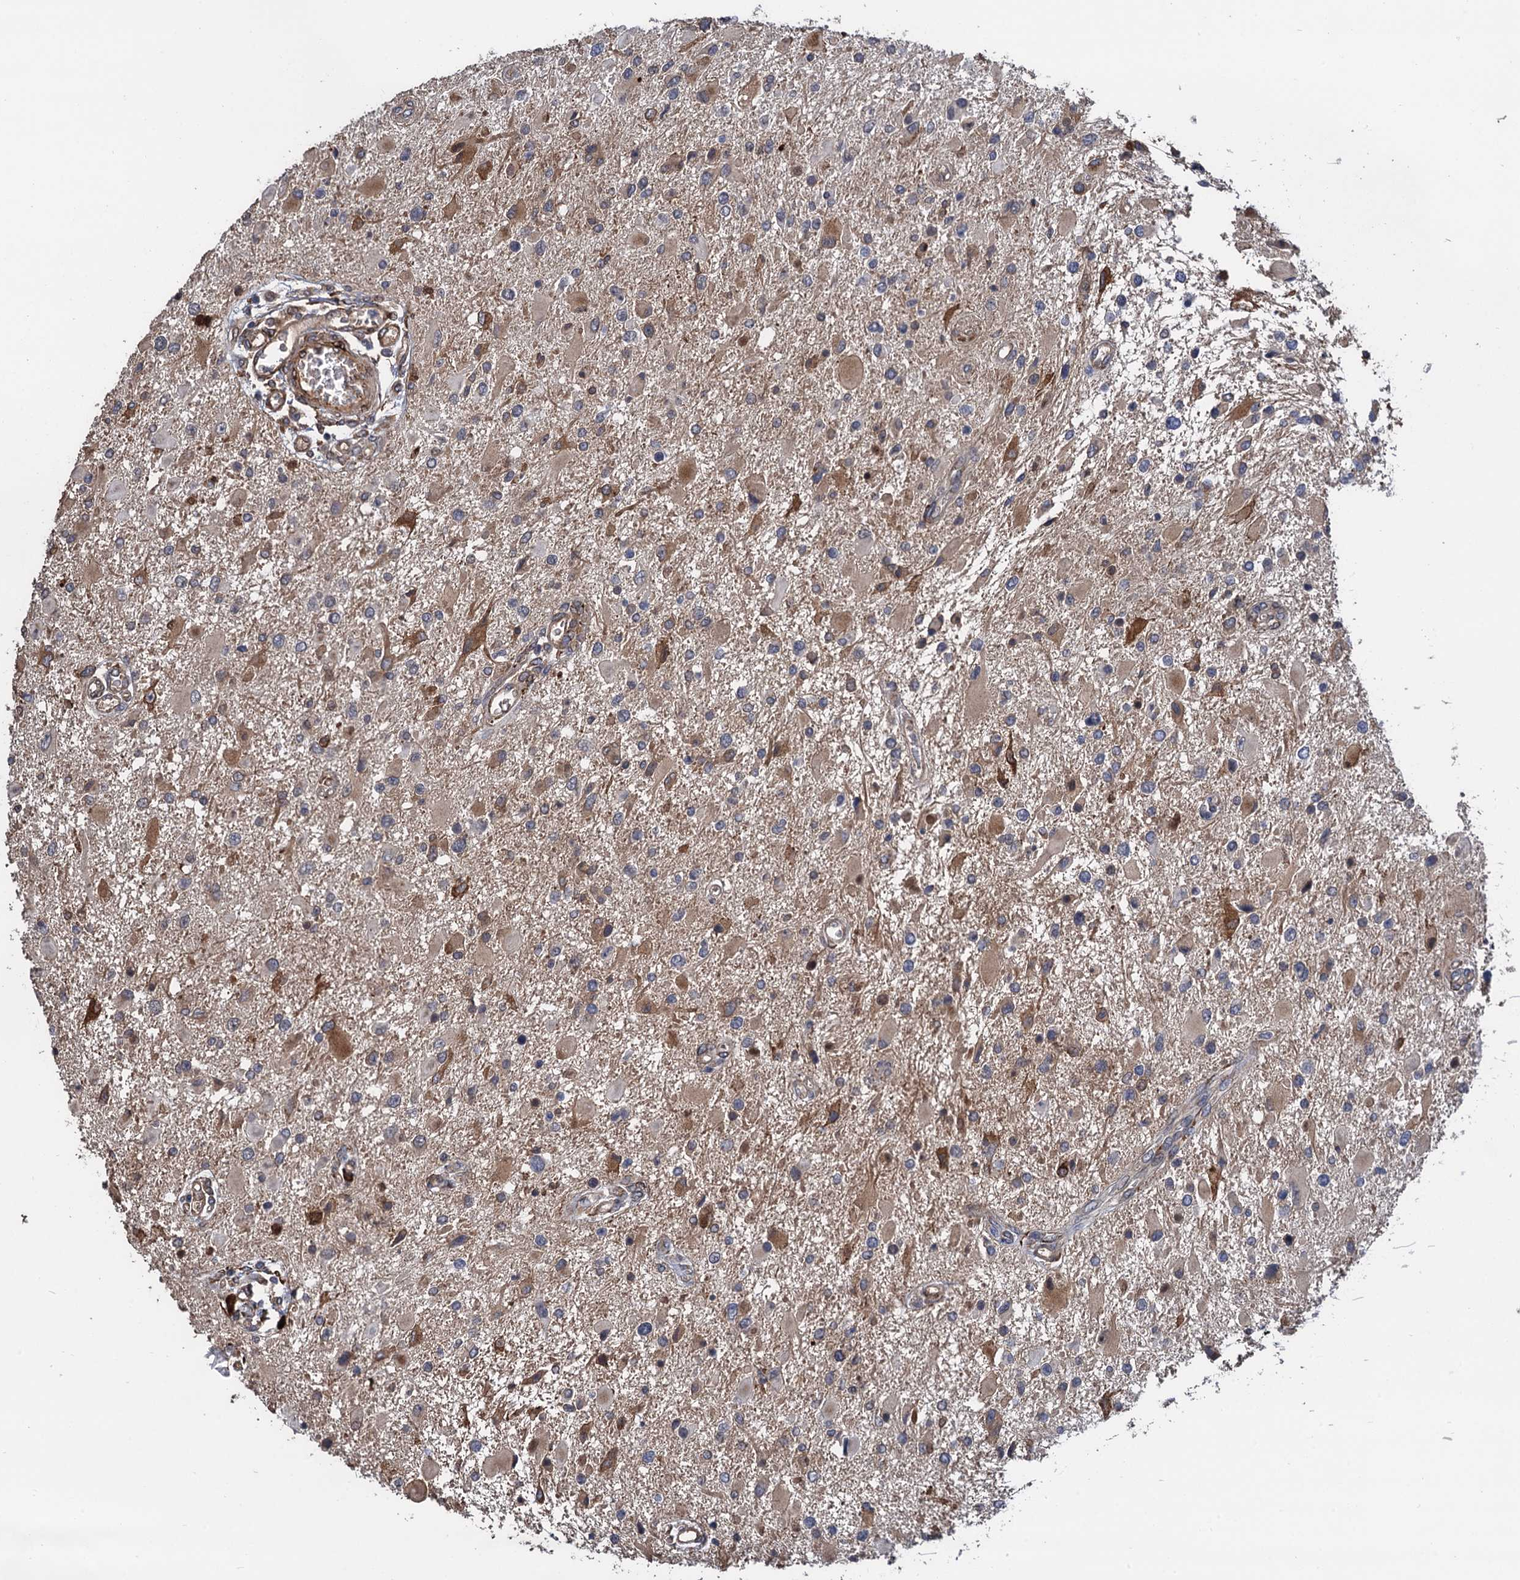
{"staining": {"intensity": "moderate", "quantity": "<25%", "location": "cytoplasmic/membranous"}, "tissue": "glioma", "cell_type": "Tumor cells", "image_type": "cancer", "snomed": [{"axis": "morphology", "description": "Glioma, malignant, High grade"}, {"axis": "topography", "description": "Brain"}], "caption": "Protein staining of glioma tissue exhibits moderate cytoplasmic/membranous staining in approximately <25% of tumor cells.", "gene": "CNNM1", "patient": {"sex": "male", "age": 53}}